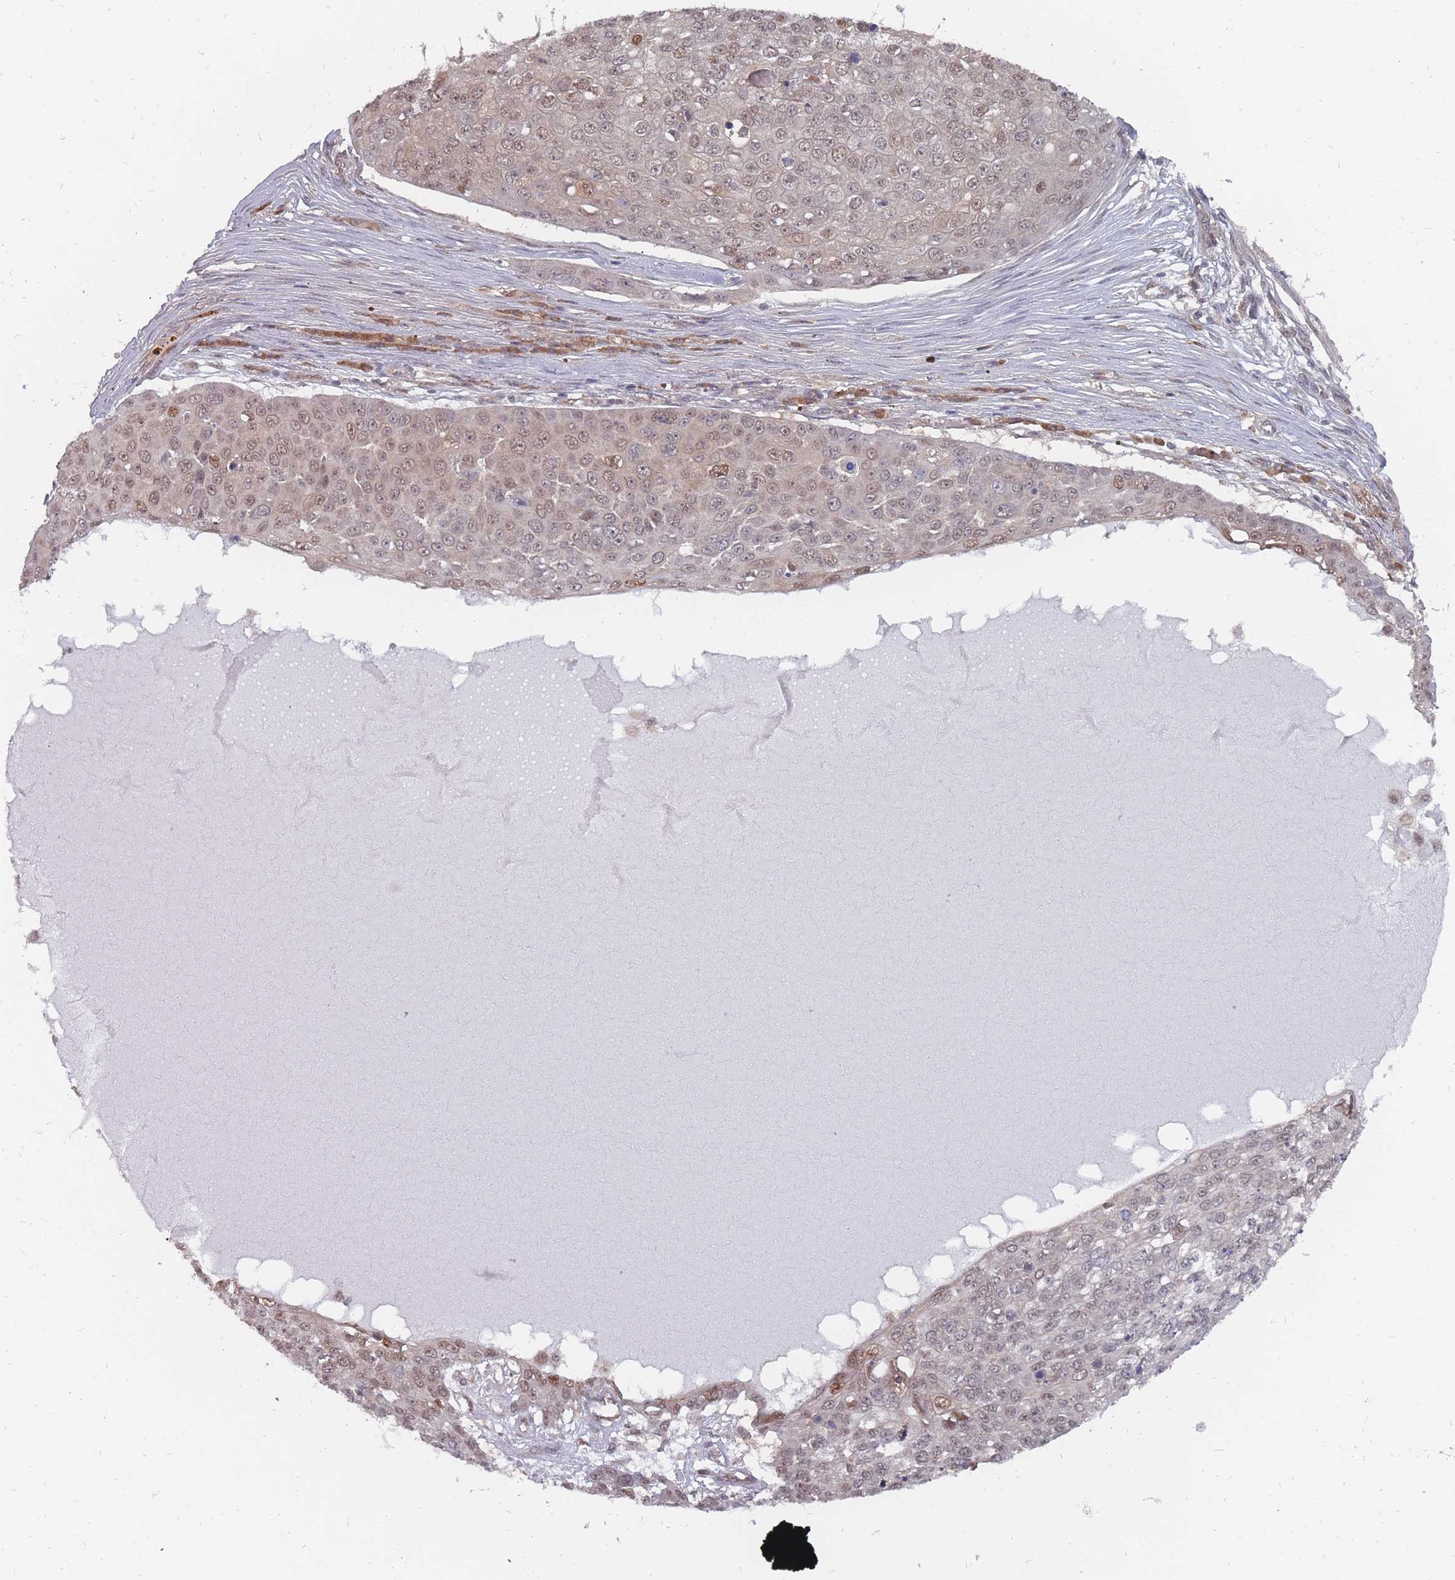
{"staining": {"intensity": "moderate", "quantity": "25%-75%", "location": "nuclear"}, "tissue": "skin cancer", "cell_type": "Tumor cells", "image_type": "cancer", "snomed": [{"axis": "morphology", "description": "Squamous cell carcinoma, NOS"}, {"axis": "topography", "description": "Skin"}], "caption": "This is a histology image of immunohistochemistry staining of skin squamous cell carcinoma, which shows moderate expression in the nuclear of tumor cells.", "gene": "NKD1", "patient": {"sex": "male", "age": 71}}